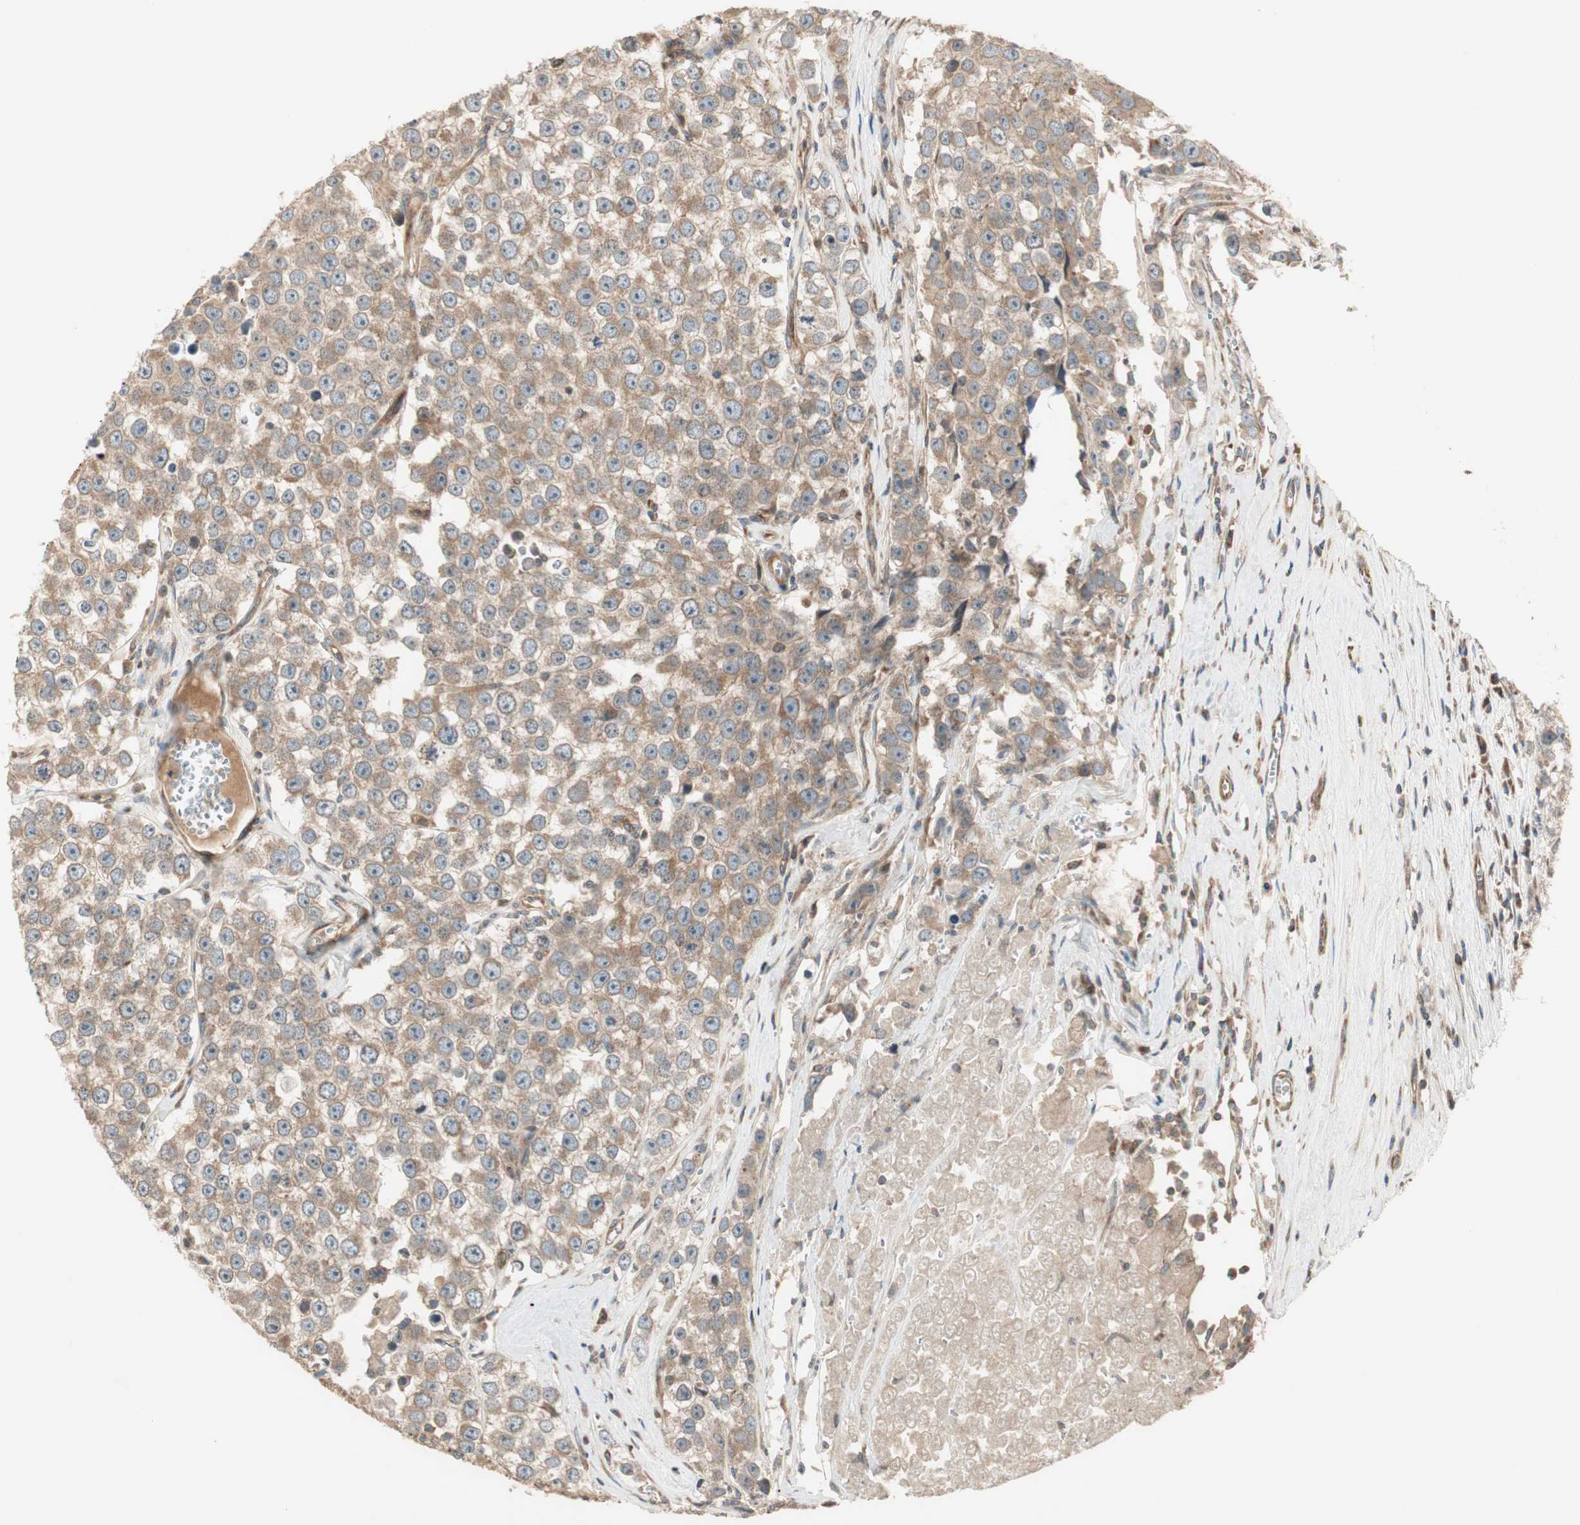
{"staining": {"intensity": "moderate", "quantity": ">75%", "location": "cytoplasmic/membranous"}, "tissue": "testis cancer", "cell_type": "Tumor cells", "image_type": "cancer", "snomed": [{"axis": "morphology", "description": "Seminoma, NOS"}, {"axis": "morphology", "description": "Carcinoma, Embryonal, NOS"}, {"axis": "topography", "description": "Testis"}], "caption": "Immunohistochemical staining of testis cancer displays medium levels of moderate cytoplasmic/membranous expression in approximately >75% of tumor cells.", "gene": "CTTNBP2NL", "patient": {"sex": "male", "age": 52}}